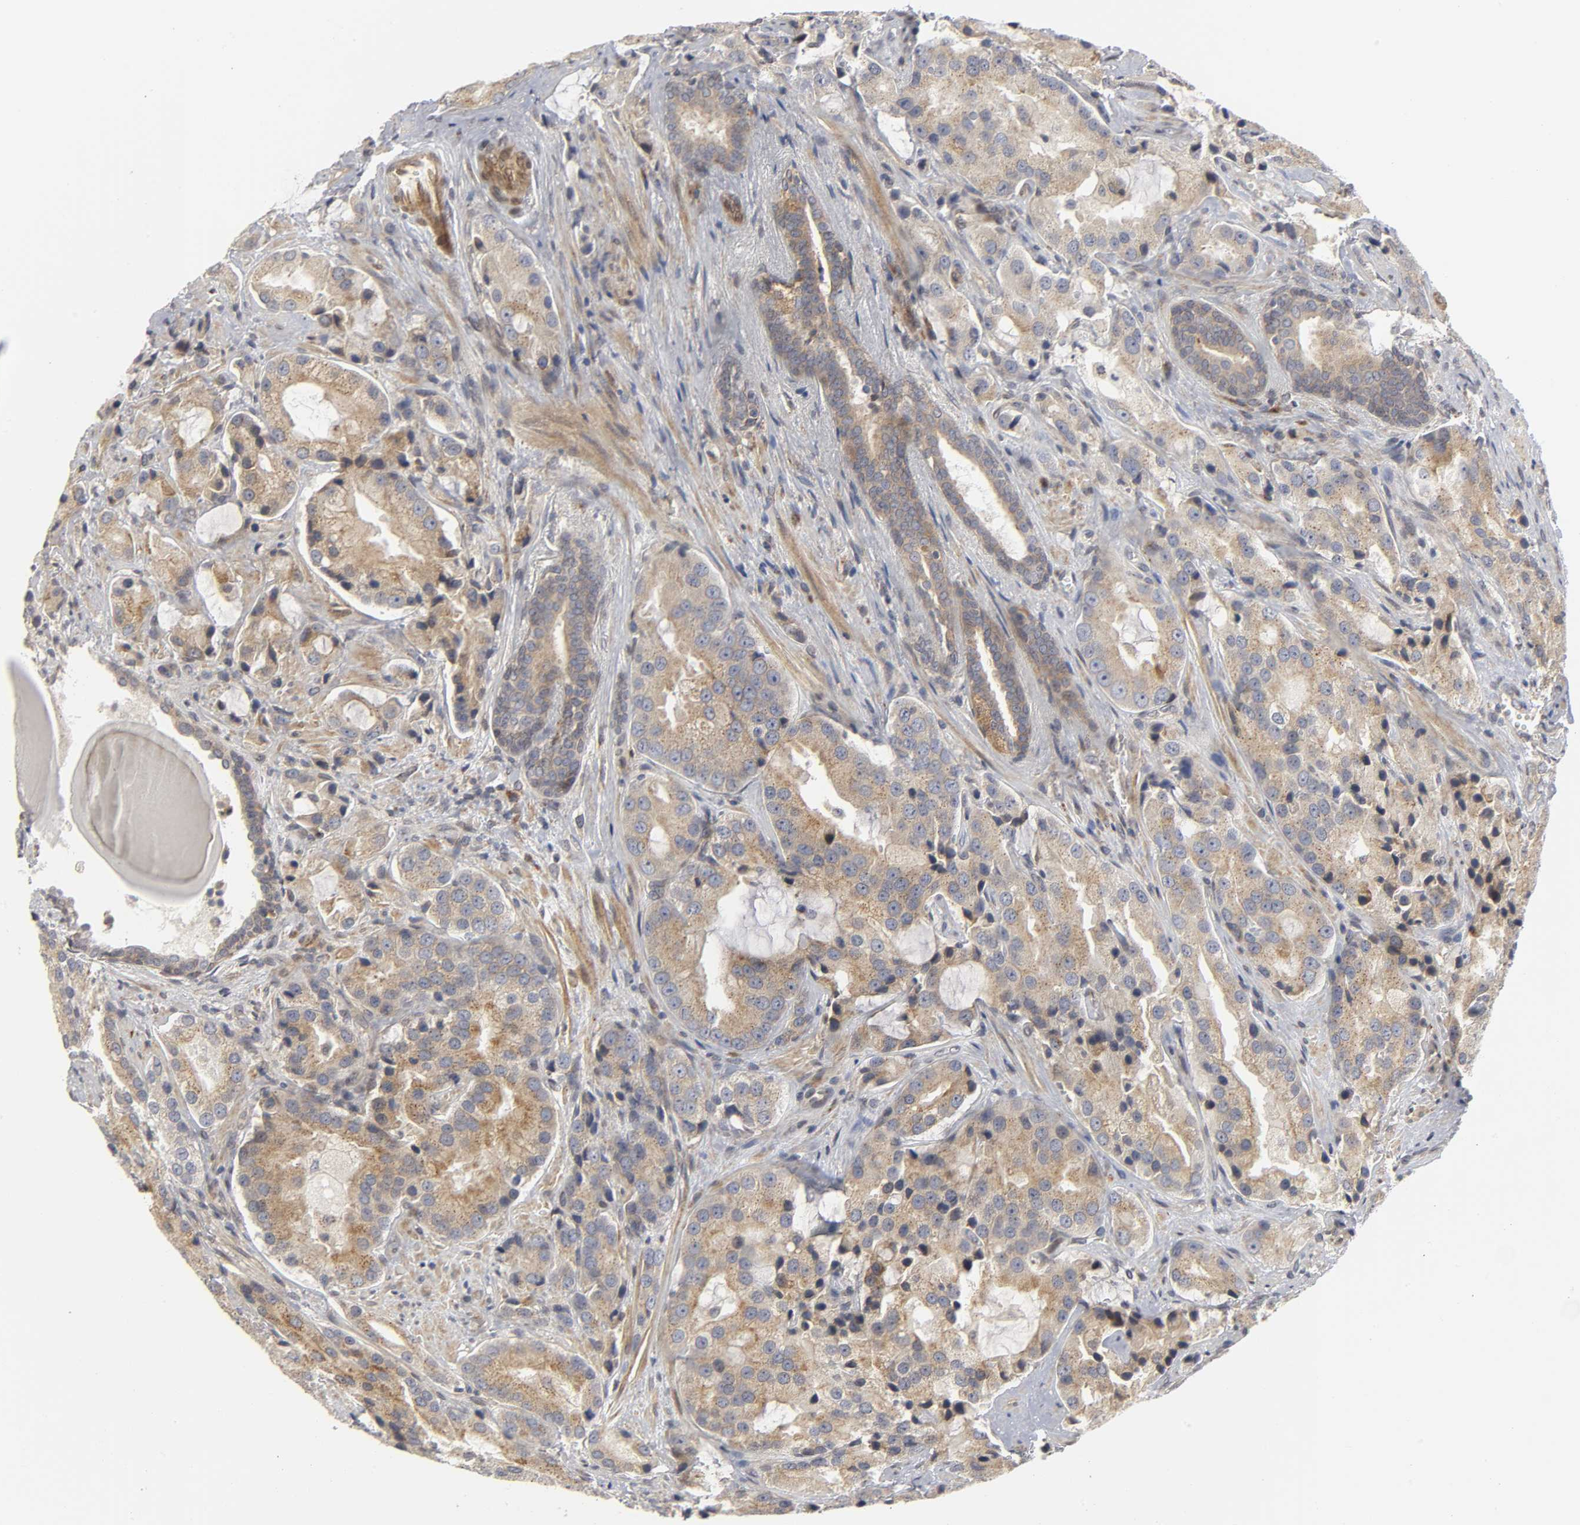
{"staining": {"intensity": "moderate", "quantity": "25%-75%", "location": "cytoplasmic/membranous"}, "tissue": "prostate cancer", "cell_type": "Tumor cells", "image_type": "cancer", "snomed": [{"axis": "morphology", "description": "Adenocarcinoma, High grade"}, {"axis": "topography", "description": "Prostate"}], "caption": "Adenocarcinoma (high-grade) (prostate) stained with a protein marker displays moderate staining in tumor cells.", "gene": "ASB6", "patient": {"sex": "male", "age": 70}}